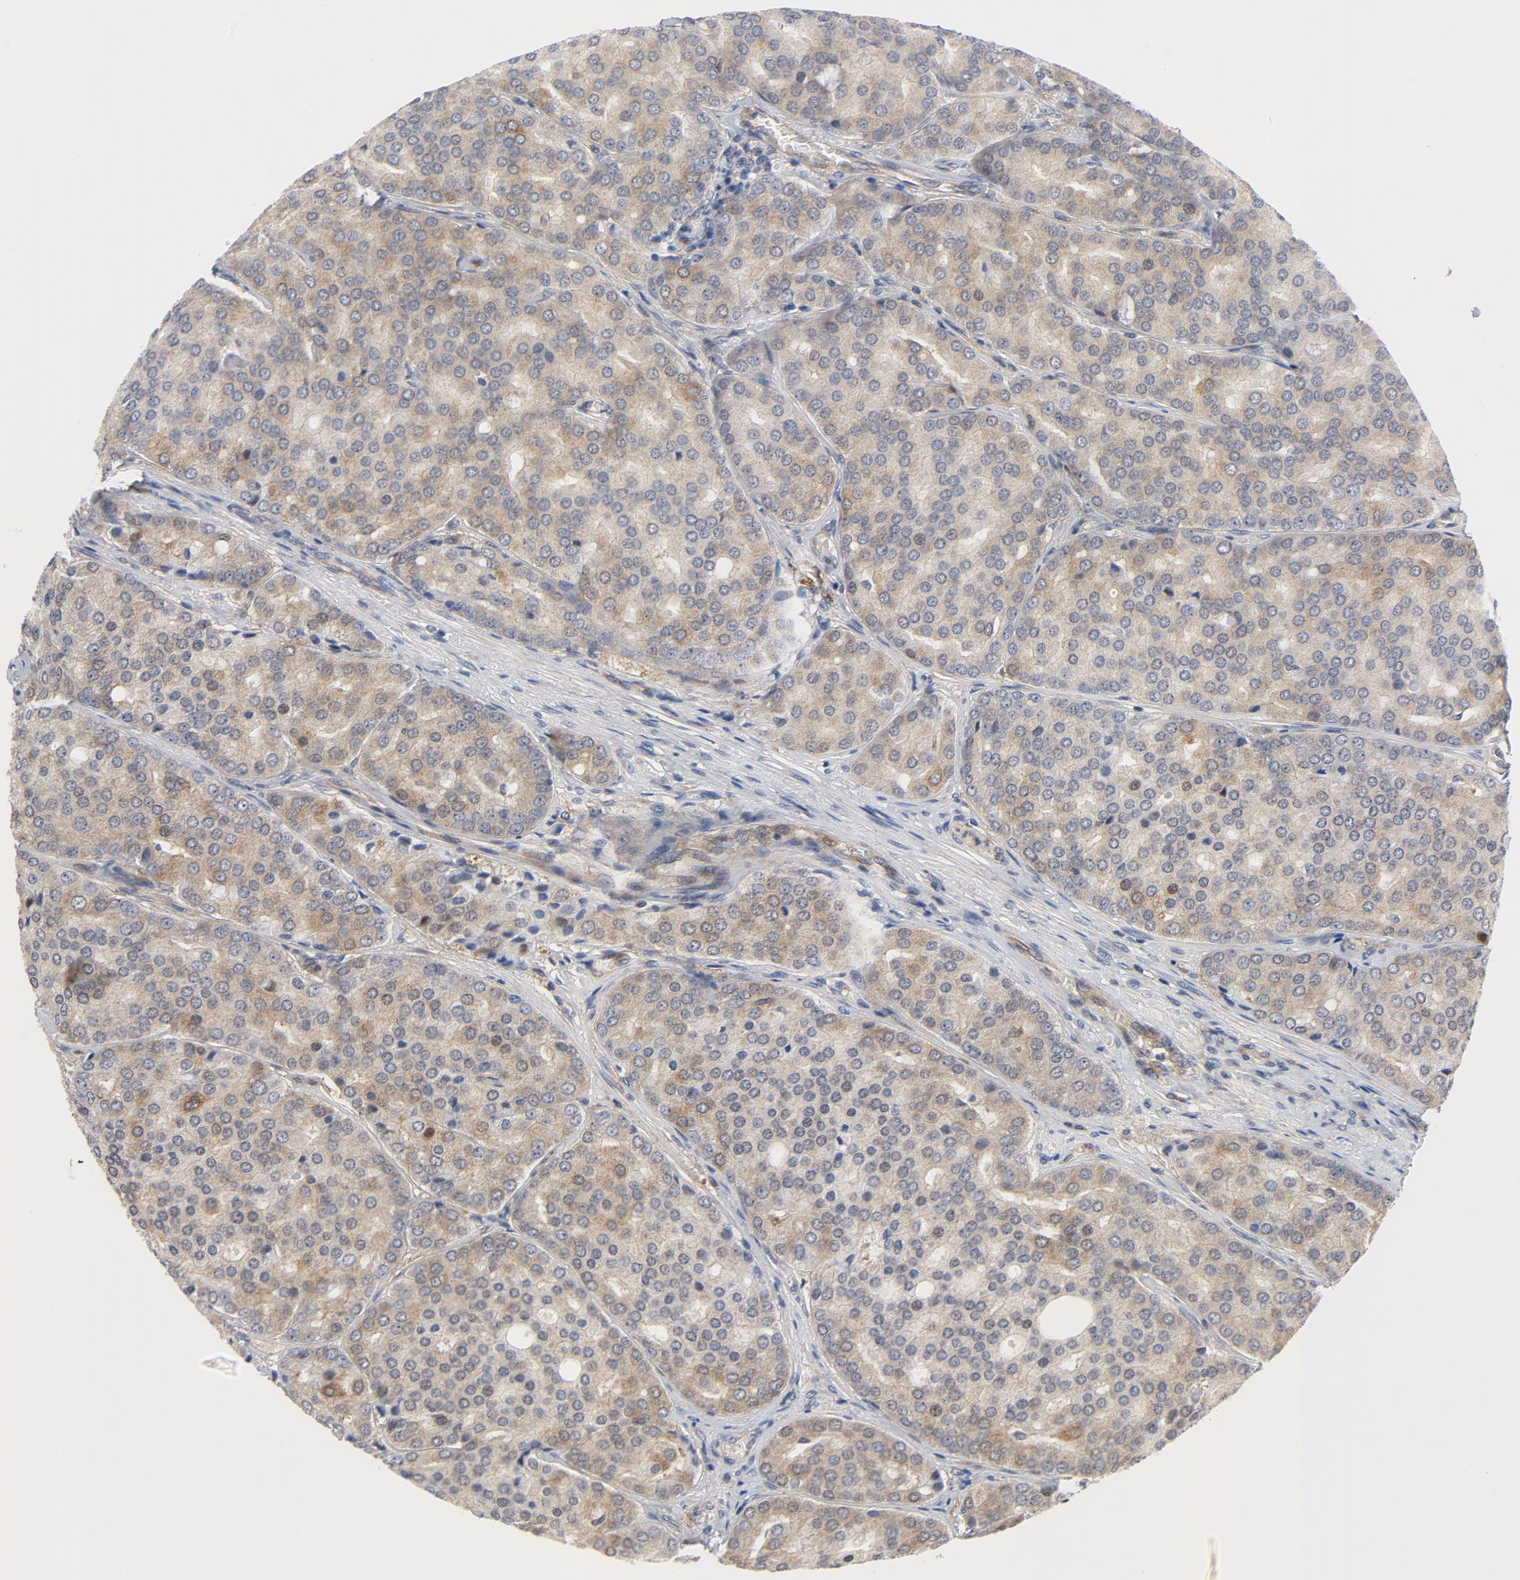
{"staining": {"intensity": "moderate", "quantity": ">75%", "location": "cytoplasmic/membranous"}, "tissue": "prostate cancer", "cell_type": "Tumor cells", "image_type": "cancer", "snomed": [{"axis": "morphology", "description": "Adenocarcinoma, High grade"}, {"axis": "topography", "description": "Prostate"}], "caption": "A micrograph of prostate cancer (adenocarcinoma (high-grade)) stained for a protein shows moderate cytoplasmic/membranous brown staining in tumor cells.", "gene": "RAPGEF4", "patient": {"sex": "male", "age": 64}}